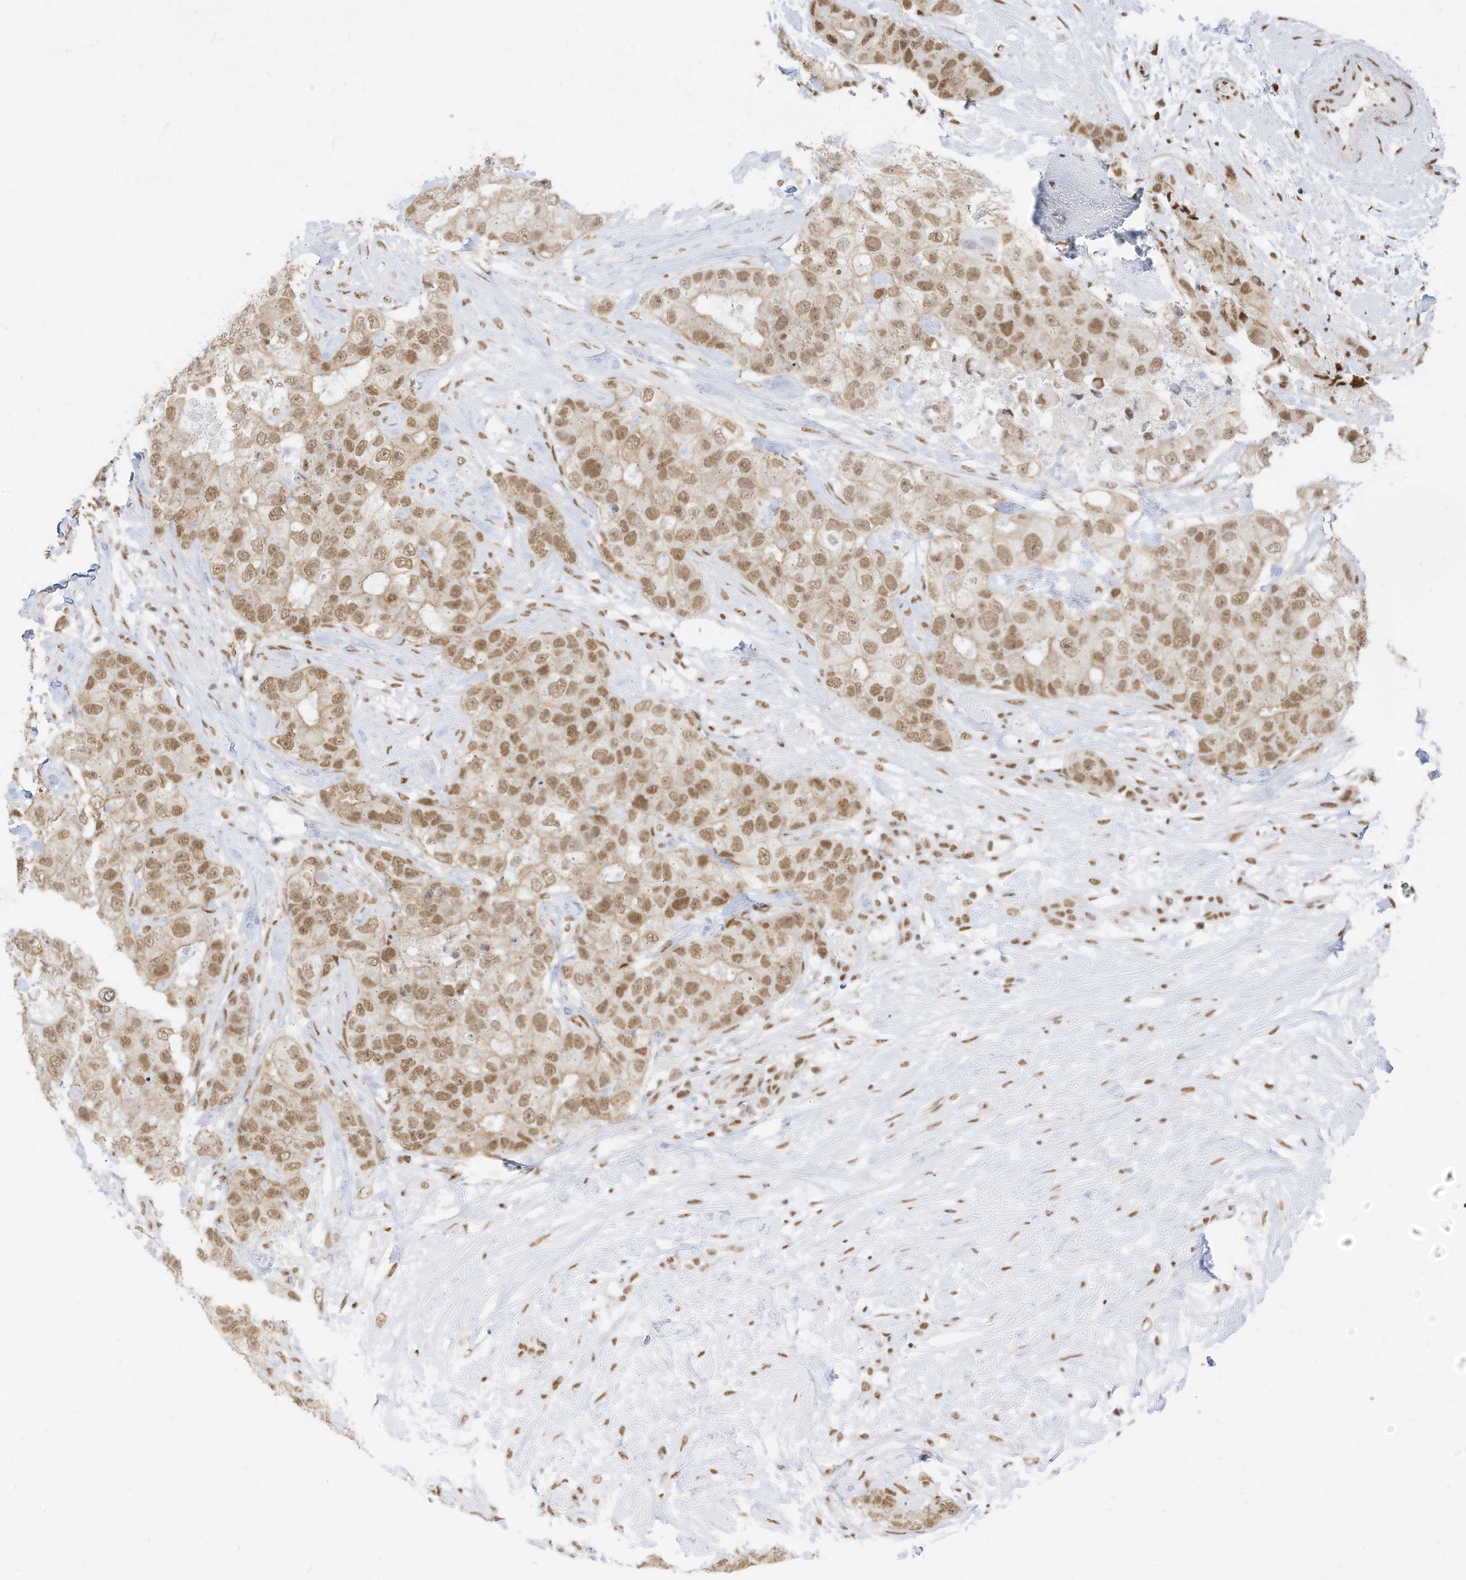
{"staining": {"intensity": "moderate", "quantity": ">75%", "location": "nuclear"}, "tissue": "breast cancer", "cell_type": "Tumor cells", "image_type": "cancer", "snomed": [{"axis": "morphology", "description": "Duct carcinoma"}, {"axis": "topography", "description": "Breast"}], "caption": "Intraductal carcinoma (breast) was stained to show a protein in brown. There is medium levels of moderate nuclear expression in about >75% of tumor cells. Nuclei are stained in blue.", "gene": "SMARCA2", "patient": {"sex": "female", "age": 62}}